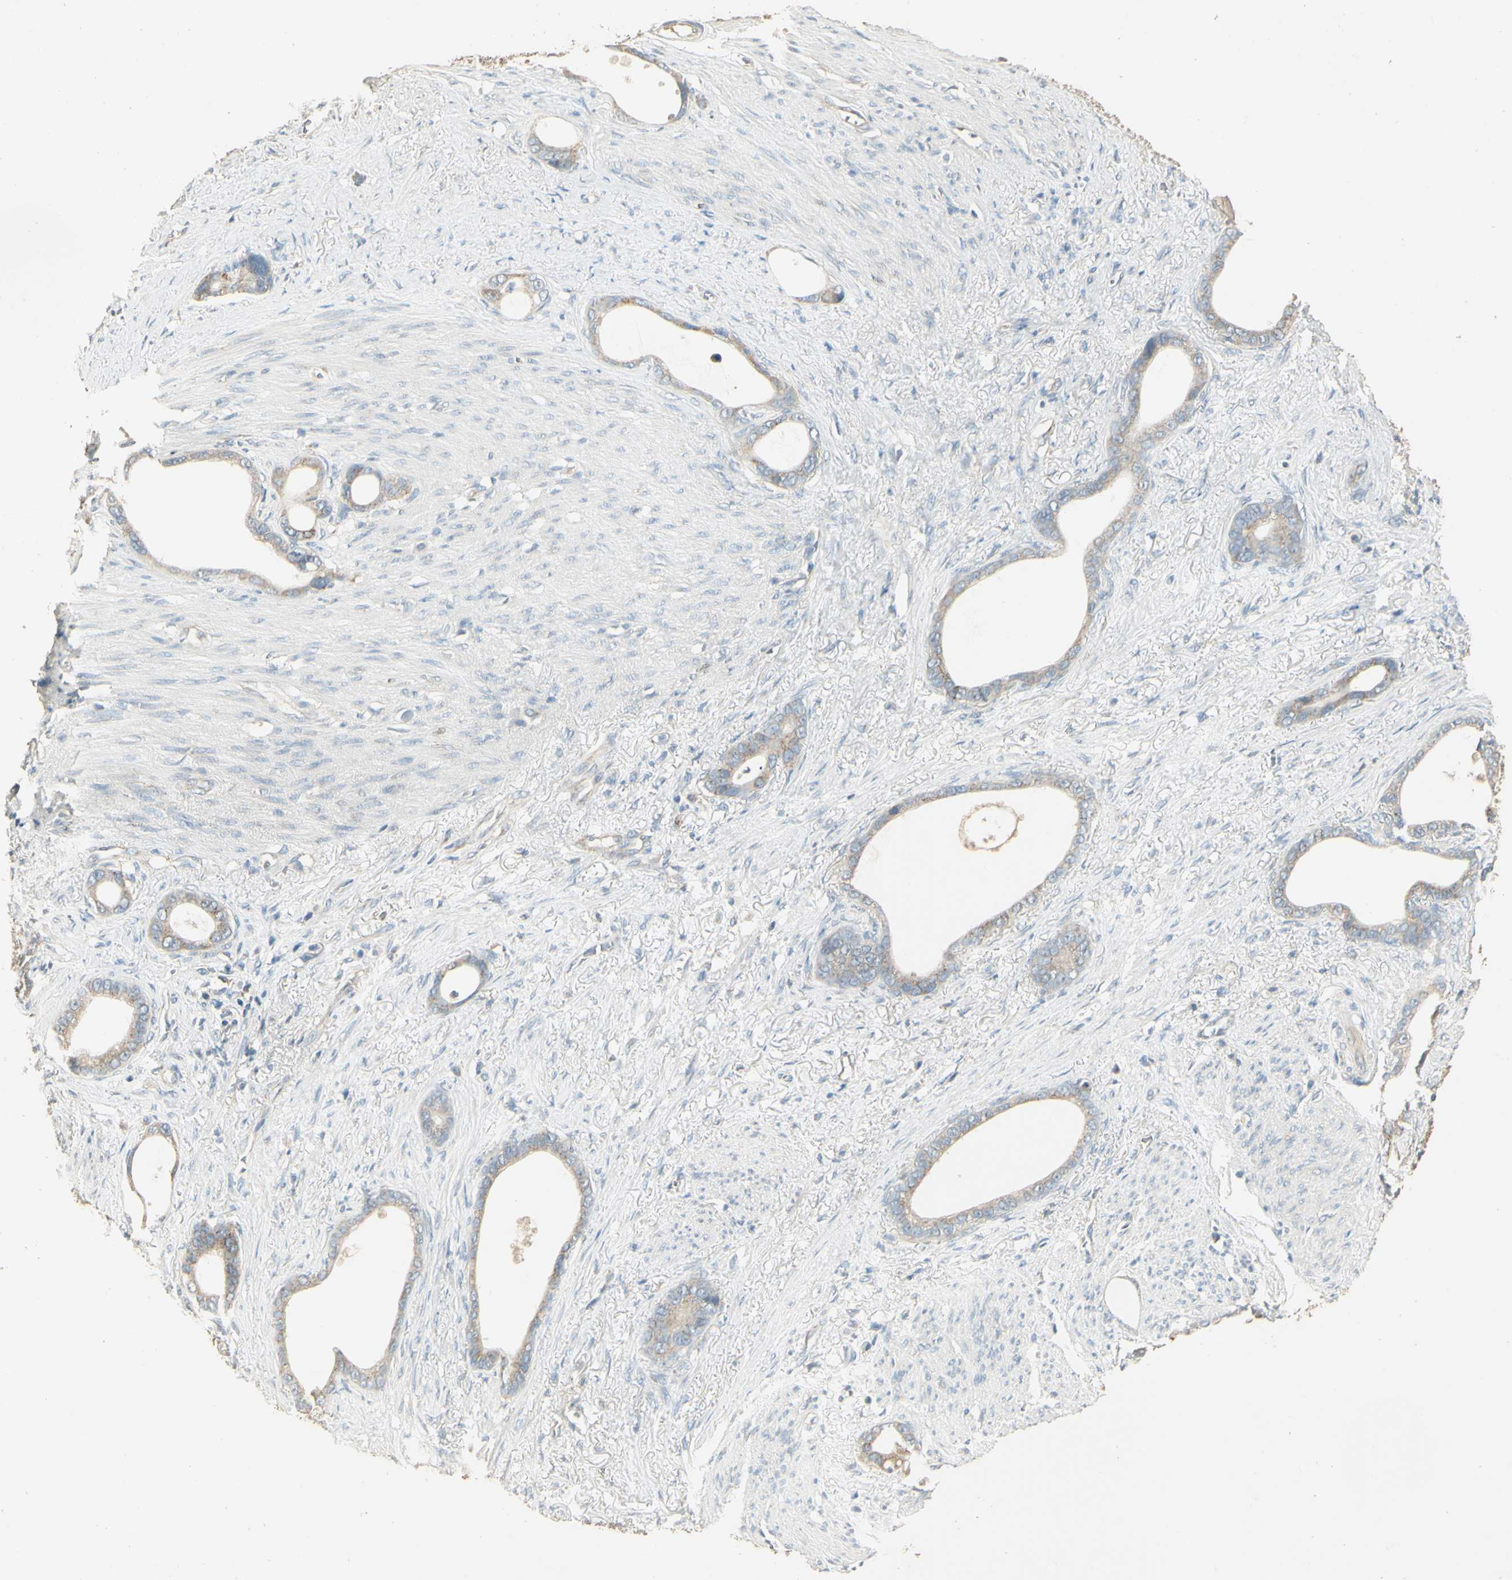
{"staining": {"intensity": "weak", "quantity": "25%-75%", "location": "cytoplasmic/membranous"}, "tissue": "stomach cancer", "cell_type": "Tumor cells", "image_type": "cancer", "snomed": [{"axis": "morphology", "description": "Adenocarcinoma, NOS"}, {"axis": "topography", "description": "Stomach"}], "caption": "The immunohistochemical stain highlights weak cytoplasmic/membranous expression in tumor cells of adenocarcinoma (stomach) tissue. Using DAB (brown) and hematoxylin (blue) stains, captured at high magnification using brightfield microscopy.", "gene": "UXS1", "patient": {"sex": "female", "age": 75}}